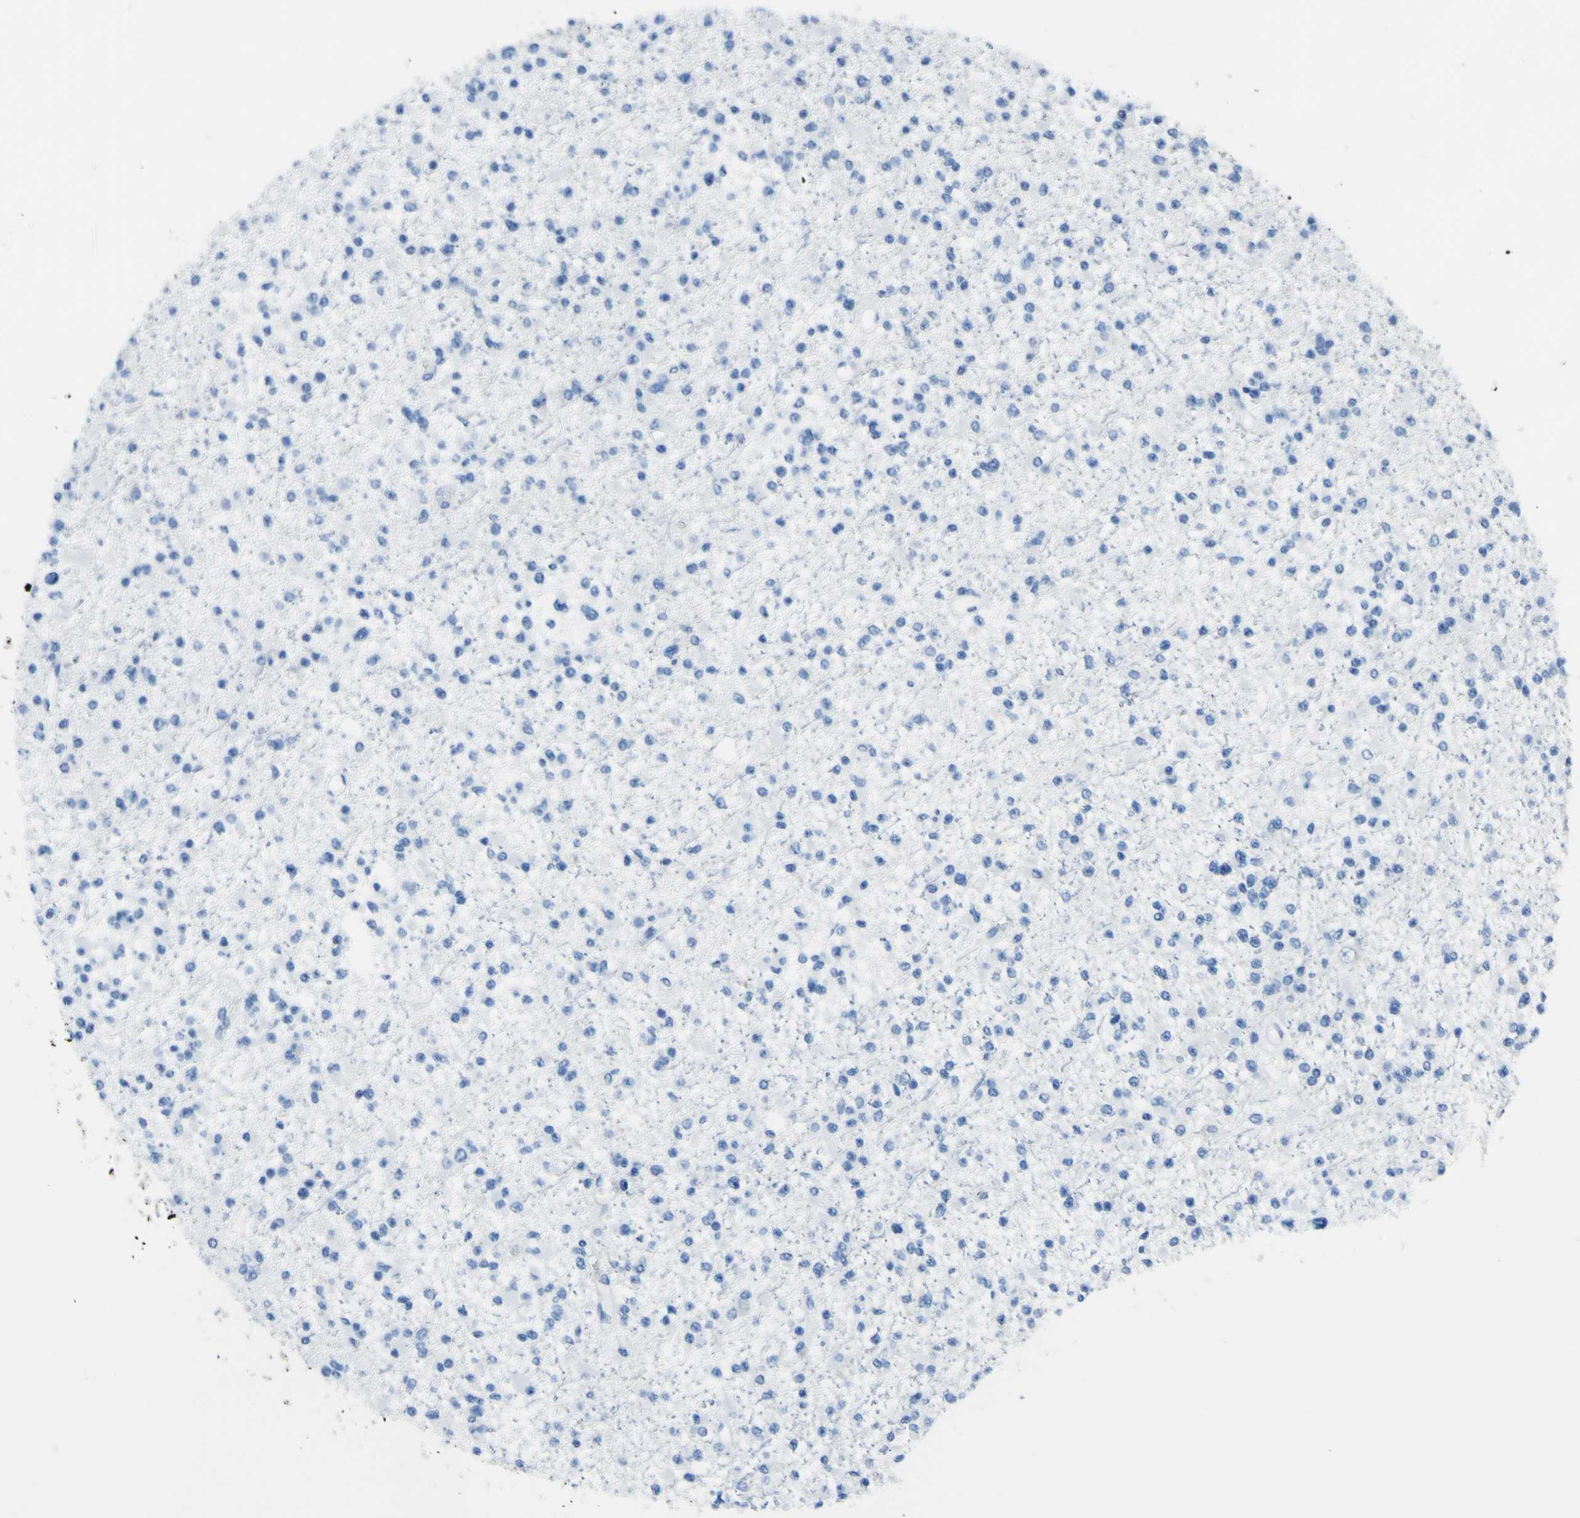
{"staining": {"intensity": "negative", "quantity": "none", "location": "none"}, "tissue": "glioma", "cell_type": "Tumor cells", "image_type": "cancer", "snomed": [{"axis": "morphology", "description": "Glioma, malignant, Low grade"}, {"axis": "topography", "description": "Brain"}], "caption": "Photomicrograph shows no significant protein expression in tumor cells of malignant glioma (low-grade).", "gene": "ACSL1", "patient": {"sex": "female", "age": 22}}